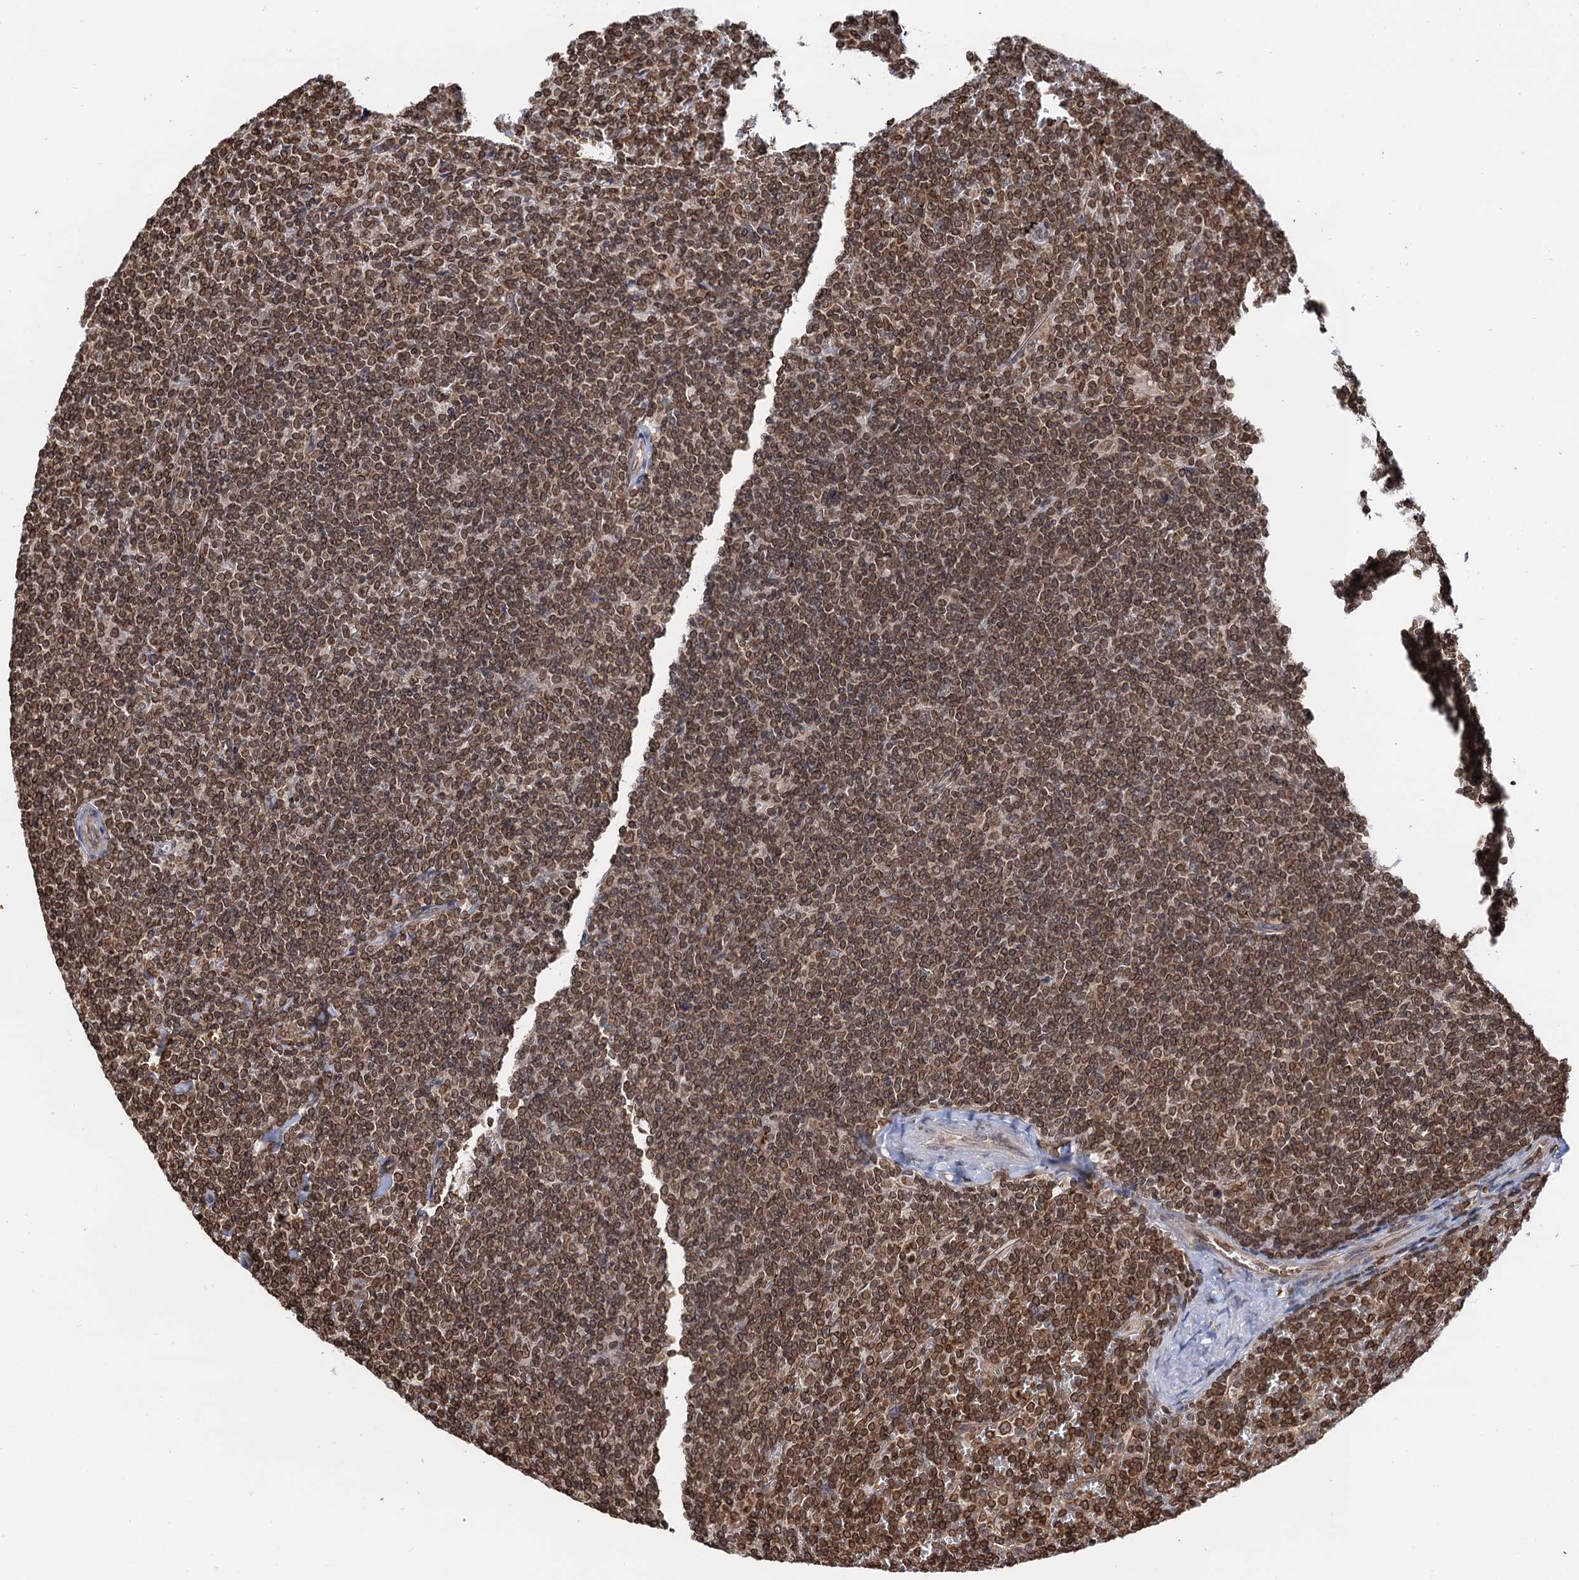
{"staining": {"intensity": "strong", "quantity": ">75%", "location": "nuclear"}, "tissue": "lymphoma", "cell_type": "Tumor cells", "image_type": "cancer", "snomed": [{"axis": "morphology", "description": "Malignant lymphoma, non-Hodgkin's type, Low grade"}, {"axis": "topography", "description": "Spleen"}], "caption": "IHC (DAB (3,3'-diaminobenzidine)) staining of human lymphoma shows strong nuclear protein staining in approximately >75% of tumor cells. (DAB = brown stain, brightfield microscopy at high magnification).", "gene": "ZC3H13", "patient": {"sex": "female", "age": 19}}